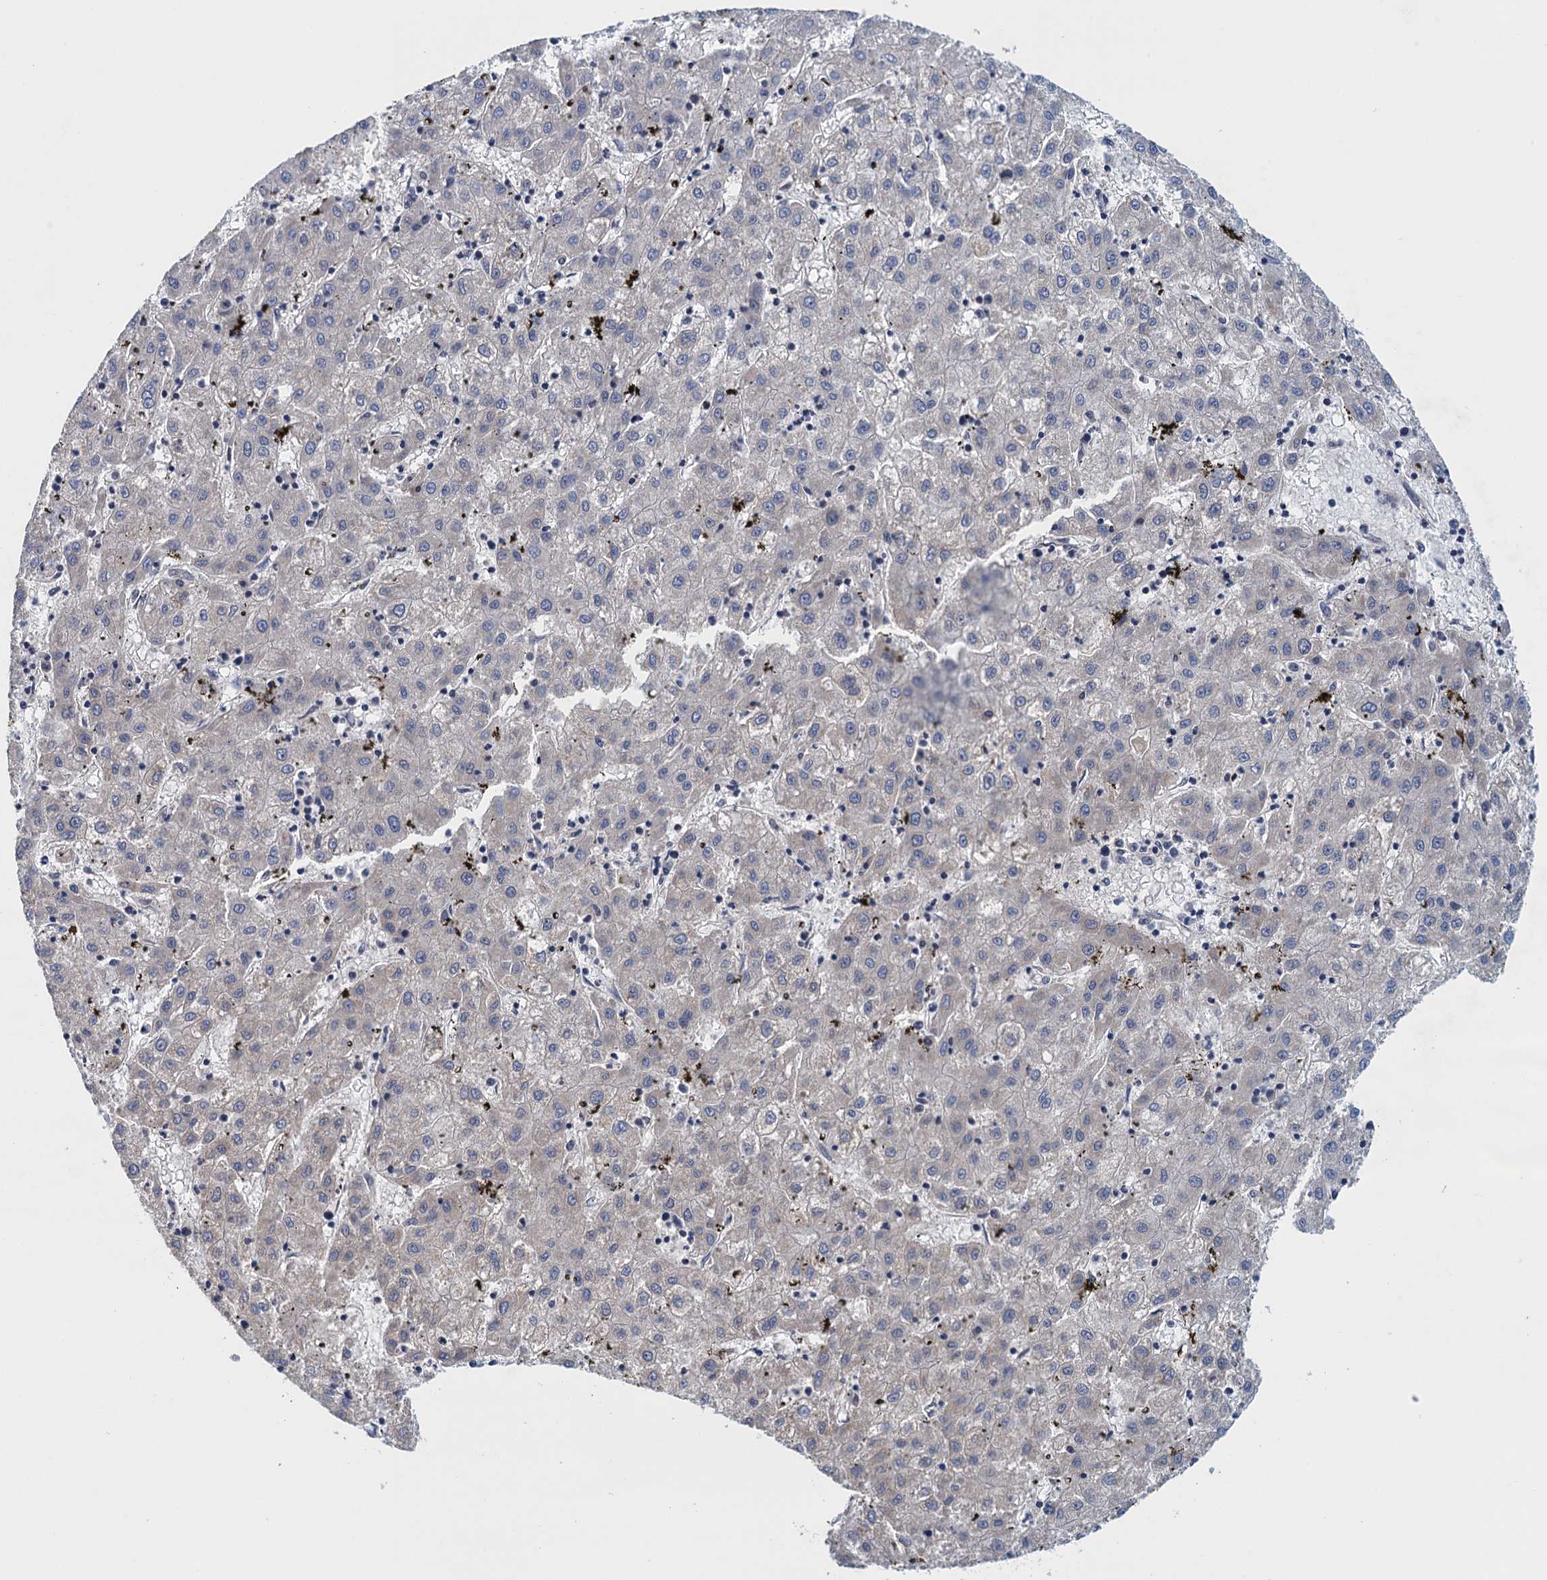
{"staining": {"intensity": "negative", "quantity": "none", "location": "none"}, "tissue": "liver cancer", "cell_type": "Tumor cells", "image_type": "cancer", "snomed": [{"axis": "morphology", "description": "Carcinoma, Hepatocellular, NOS"}, {"axis": "topography", "description": "Liver"}], "caption": "Immunohistochemical staining of human liver cancer reveals no significant positivity in tumor cells.", "gene": "CTU2", "patient": {"sex": "male", "age": 72}}